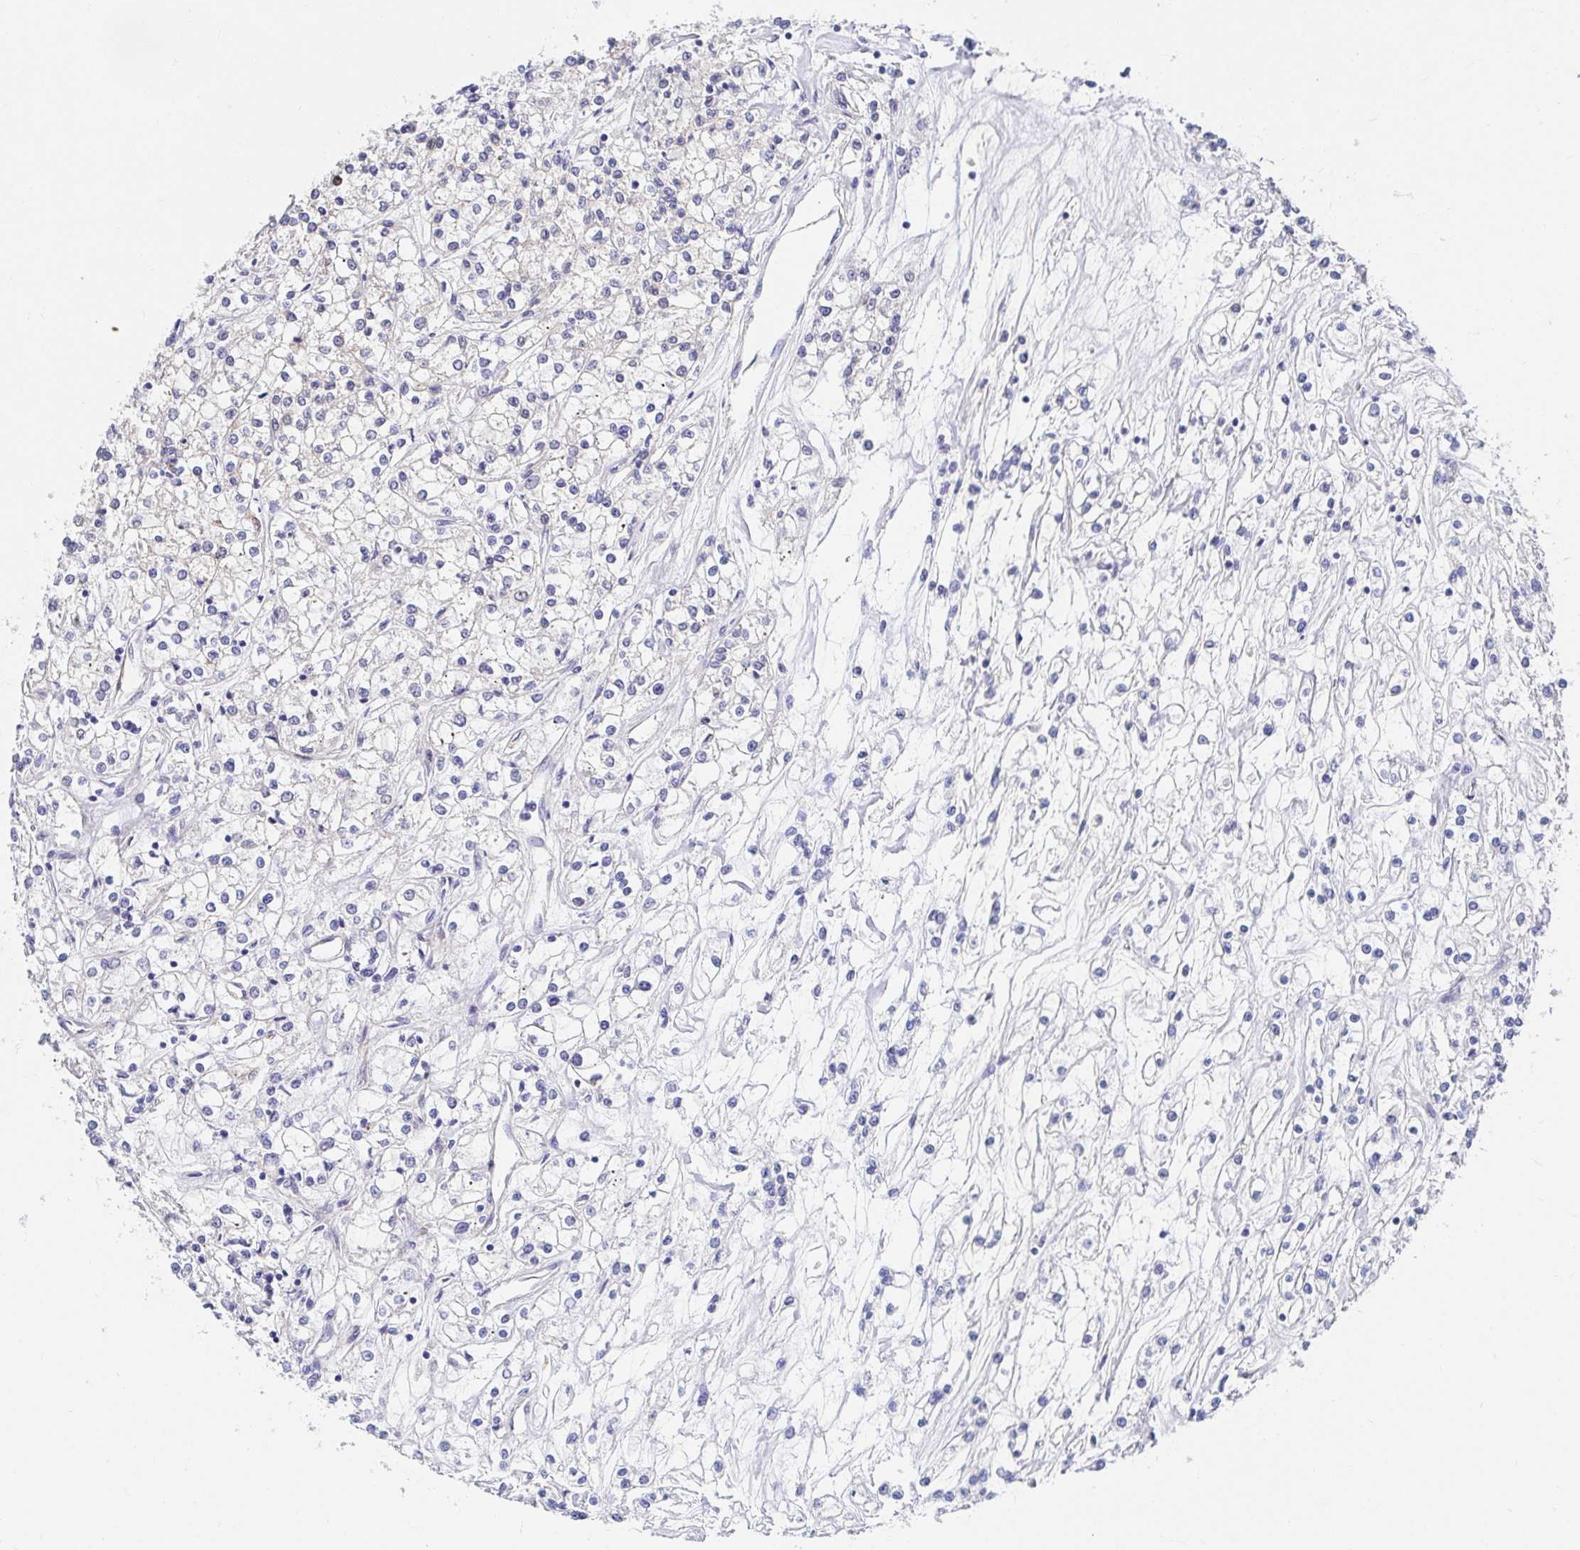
{"staining": {"intensity": "negative", "quantity": "none", "location": "none"}, "tissue": "renal cancer", "cell_type": "Tumor cells", "image_type": "cancer", "snomed": [{"axis": "morphology", "description": "Adenocarcinoma, NOS"}, {"axis": "topography", "description": "Kidney"}], "caption": "Tumor cells show no significant staining in renal adenocarcinoma.", "gene": "CTTN", "patient": {"sex": "female", "age": 59}}